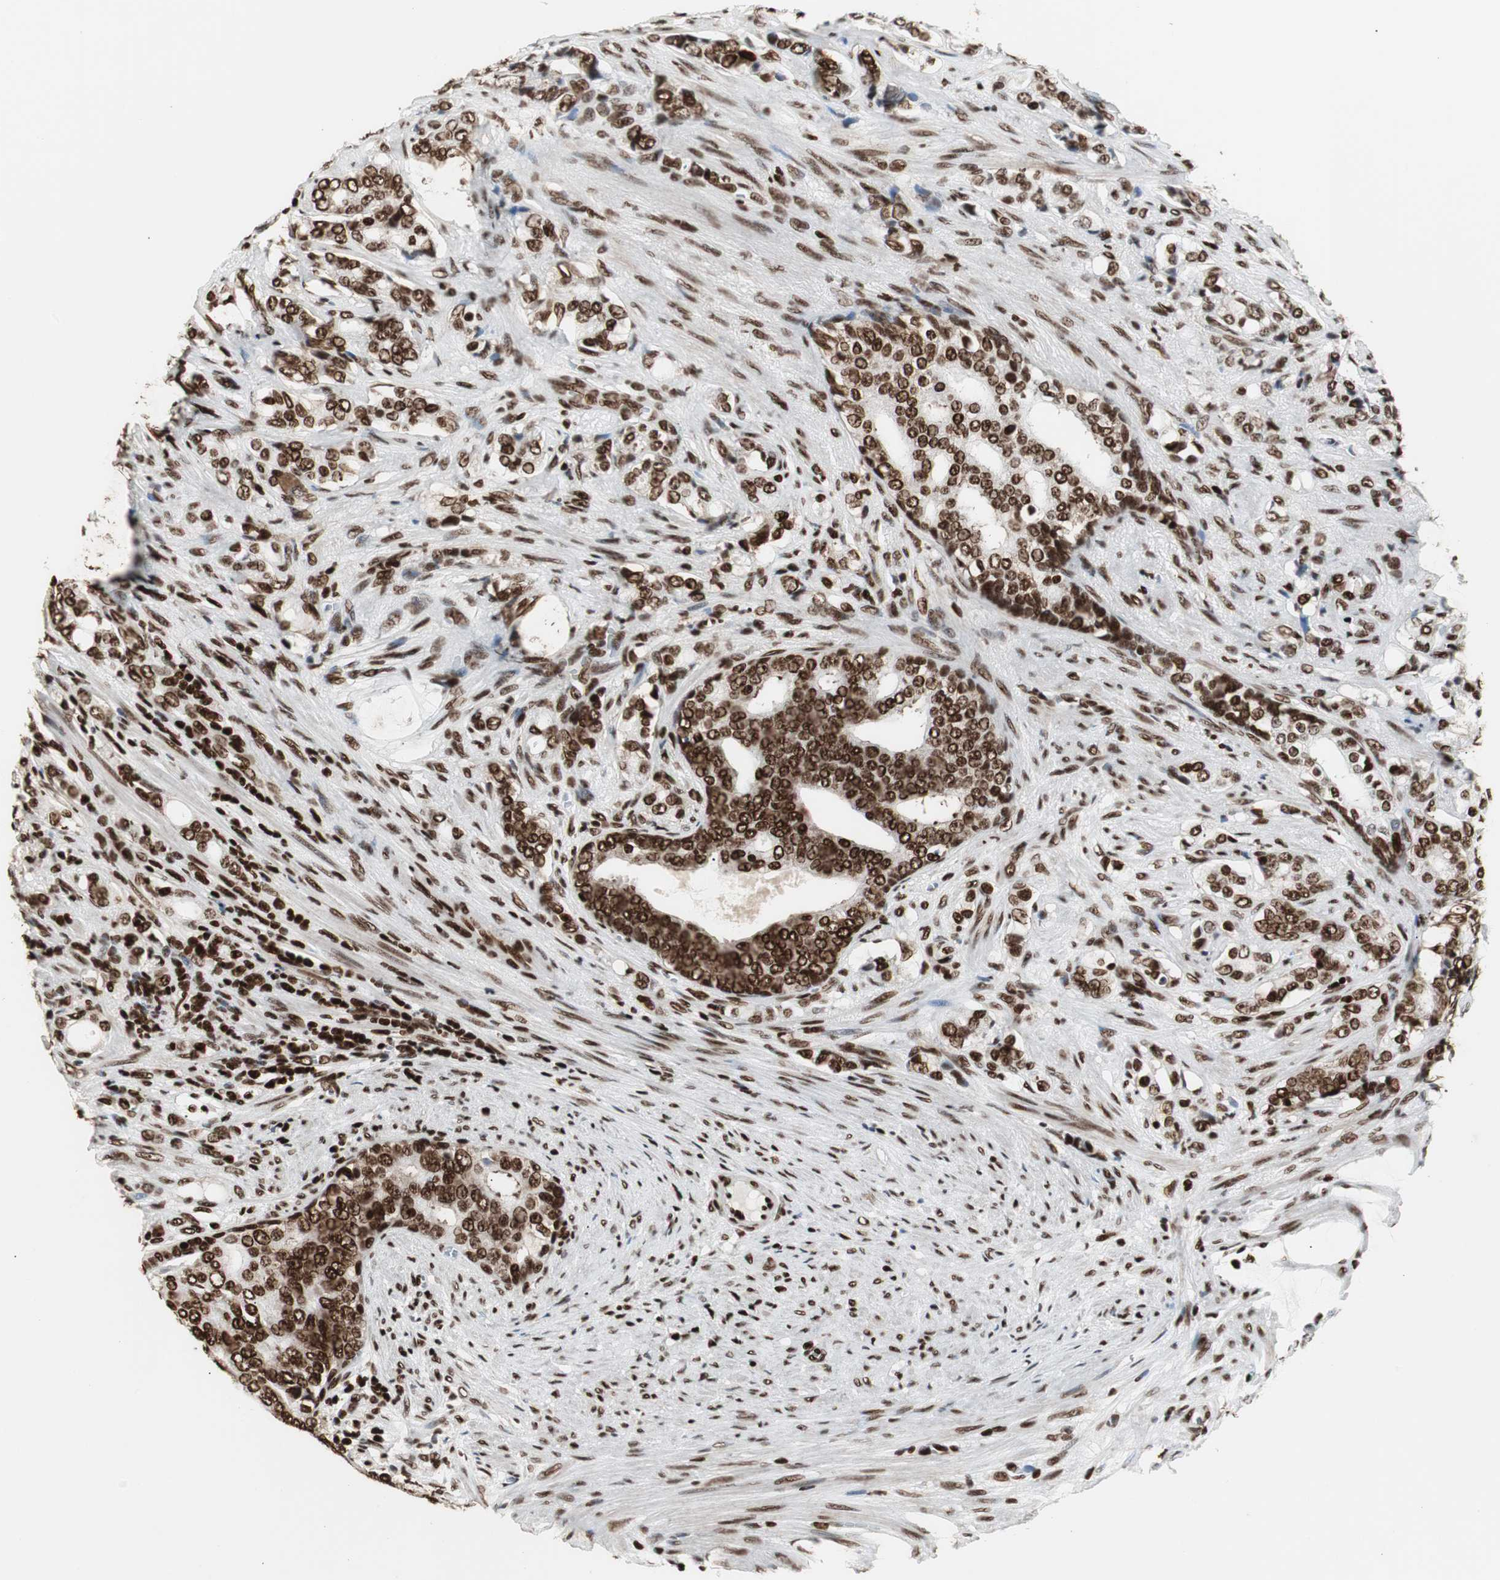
{"staining": {"intensity": "strong", "quantity": ">75%", "location": "cytoplasmic/membranous,nuclear"}, "tissue": "prostate cancer", "cell_type": "Tumor cells", "image_type": "cancer", "snomed": [{"axis": "morphology", "description": "Adenocarcinoma, Low grade"}, {"axis": "topography", "description": "Prostate"}], "caption": "Immunohistochemistry (IHC) photomicrograph of prostate cancer stained for a protein (brown), which displays high levels of strong cytoplasmic/membranous and nuclear positivity in about >75% of tumor cells.", "gene": "MTA2", "patient": {"sex": "male", "age": 58}}